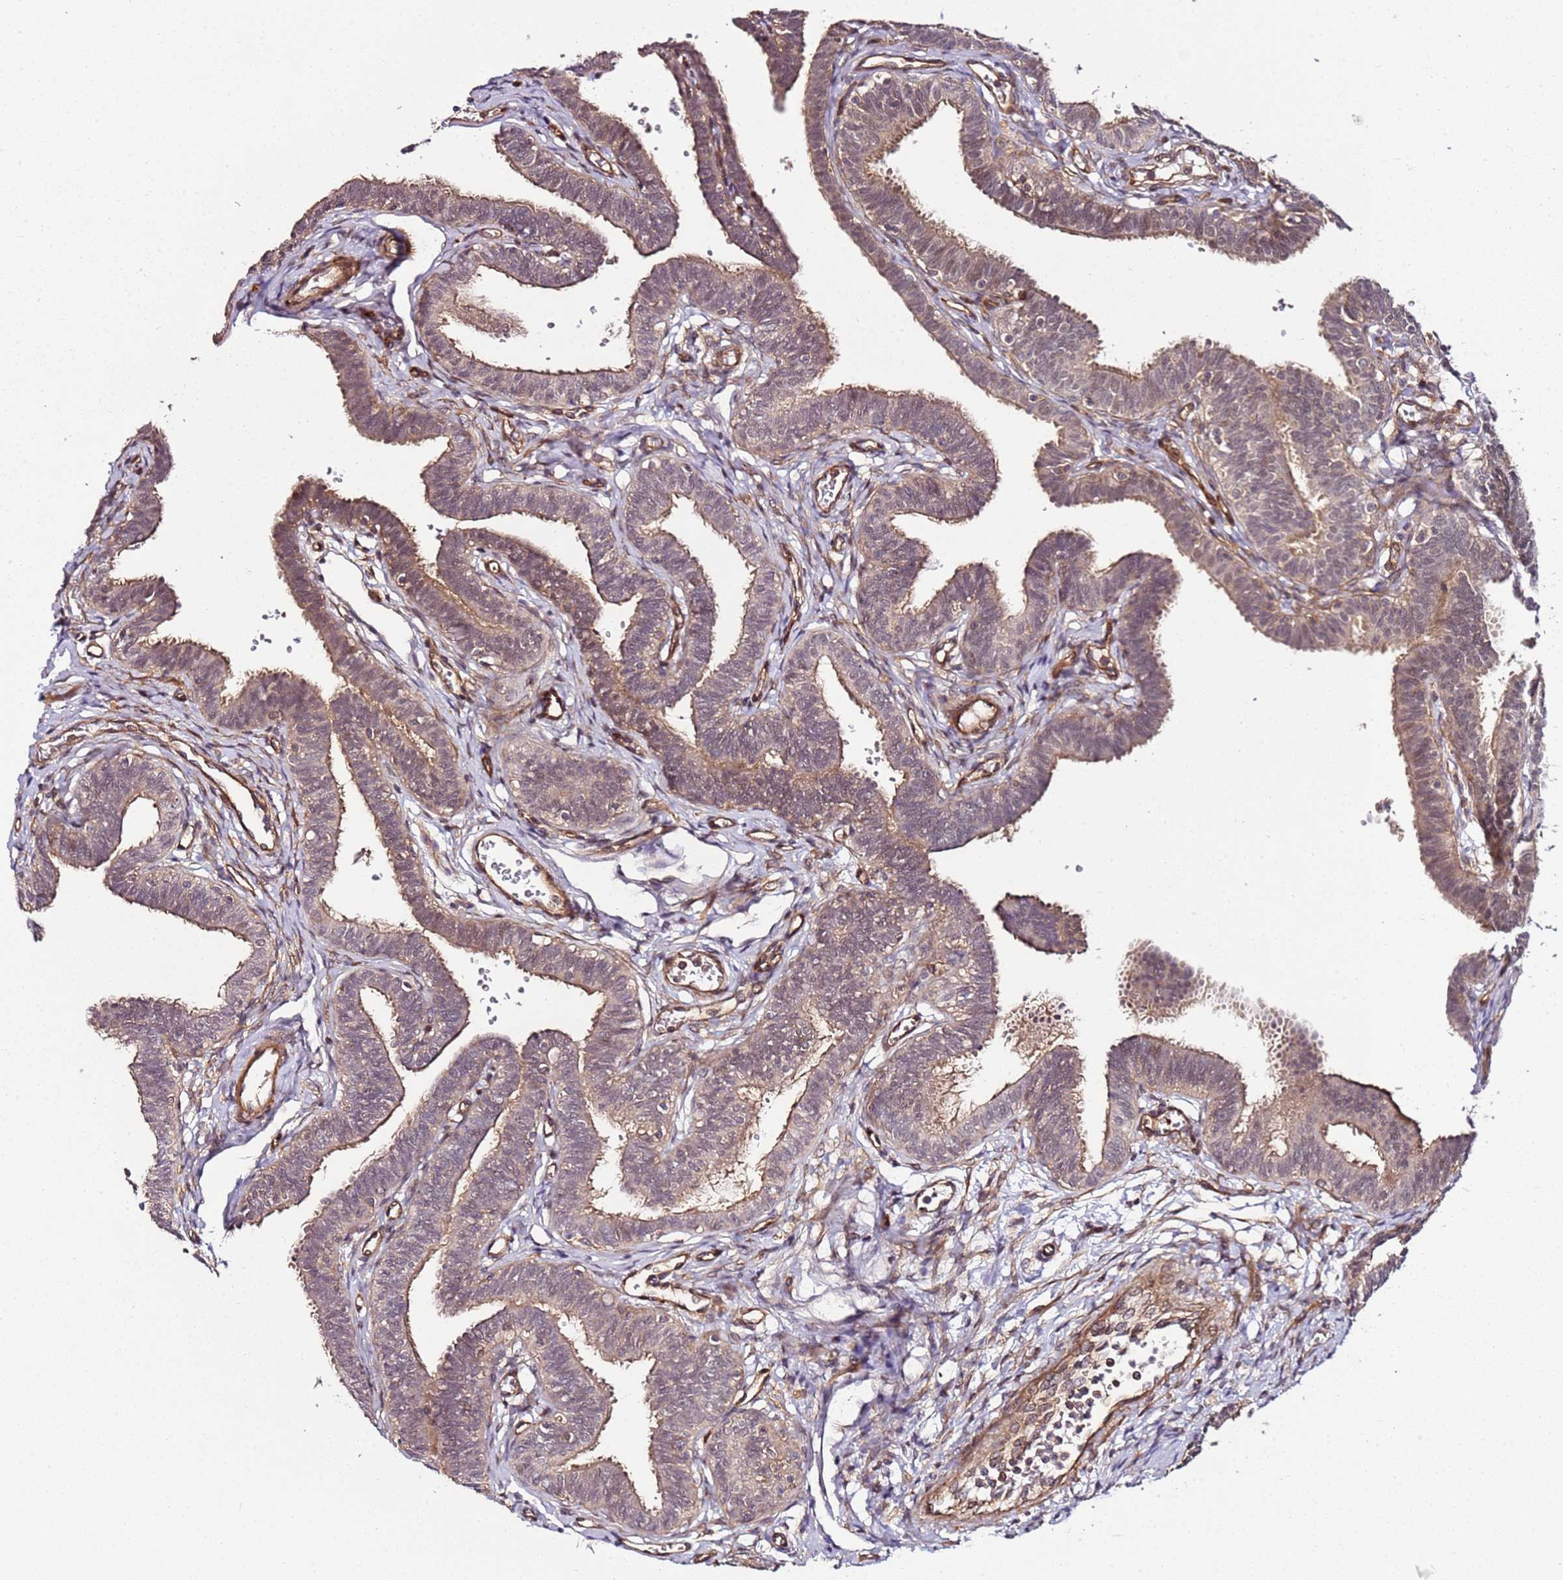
{"staining": {"intensity": "weak", "quantity": "25%-75%", "location": "cytoplasmic/membranous"}, "tissue": "fallopian tube", "cell_type": "Glandular cells", "image_type": "normal", "snomed": [{"axis": "morphology", "description": "Normal tissue, NOS"}, {"axis": "topography", "description": "Fallopian tube"}, {"axis": "topography", "description": "Ovary"}], "caption": "Fallopian tube stained with IHC exhibits weak cytoplasmic/membranous positivity in approximately 25%-75% of glandular cells. Nuclei are stained in blue.", "gene": "CCNYL1", "patient": {"sex": "female", "age": 23}}